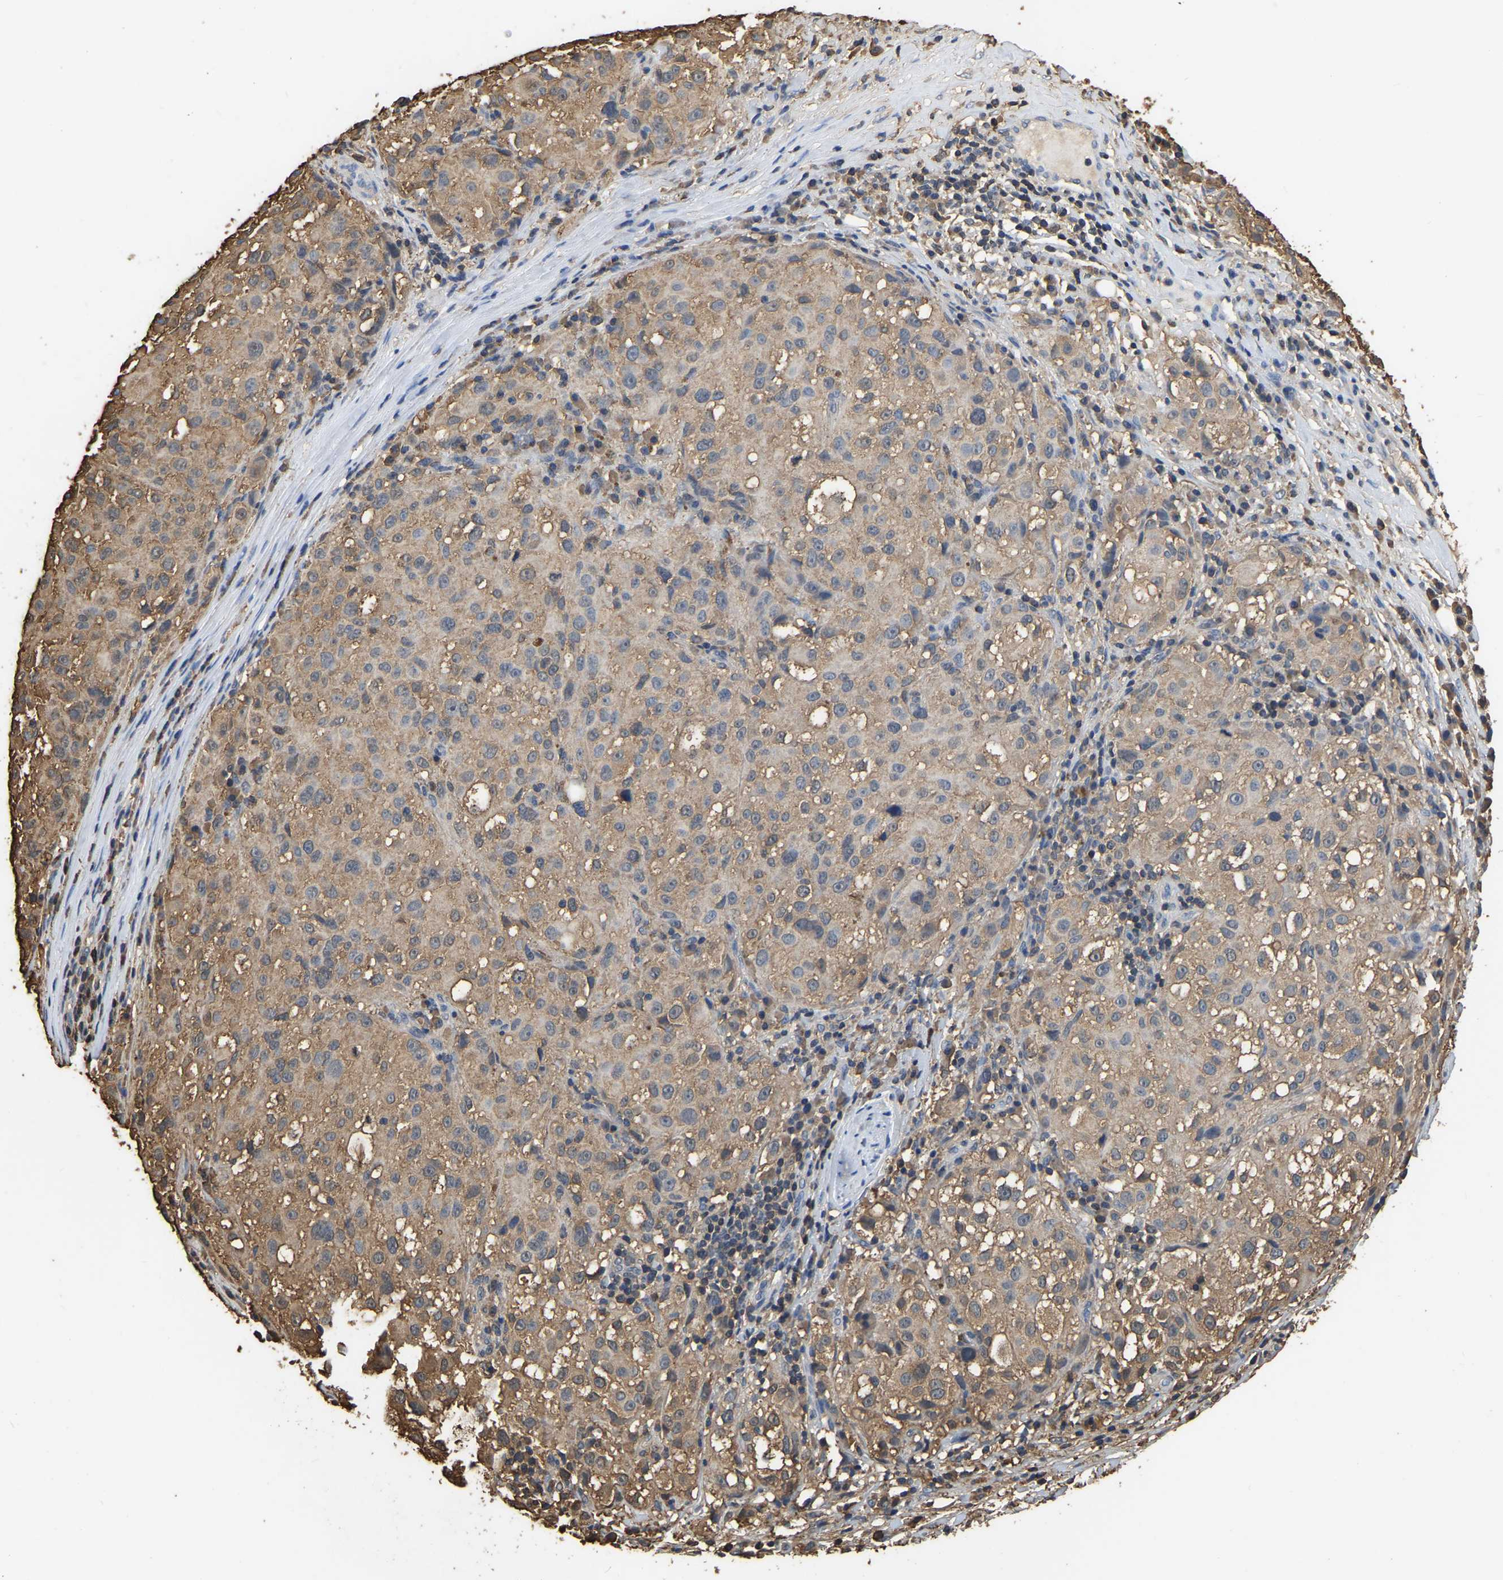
{"staining": {"intensity": "weak", "quantity": ">75%", "location": "cytoplasmic/membranous"}, "tissue": "melanoma", "cell_type": "Tumor cells", "image_type": "cancer", "snomed": [{"axis": "morphology", "description": "Necrosis, NOS"}, {"axis": "morphology", "description": "Malignant melanoma, NOS"}, {"axis": "topography", "description": "Skin"}], "caption": "A high-resolution histopathology image shows immunohistochemistry (IHC) staining of melanoma, which exhibits weak cytoplasmic/membranous staining in approximately >75% of tumor cells. (DAB (3,3'-diaminobenzidine) IHC with brightfield microscopy, high magnification).", "gene": "LDHB", "patient": {"sex": "female", "age": 87}}